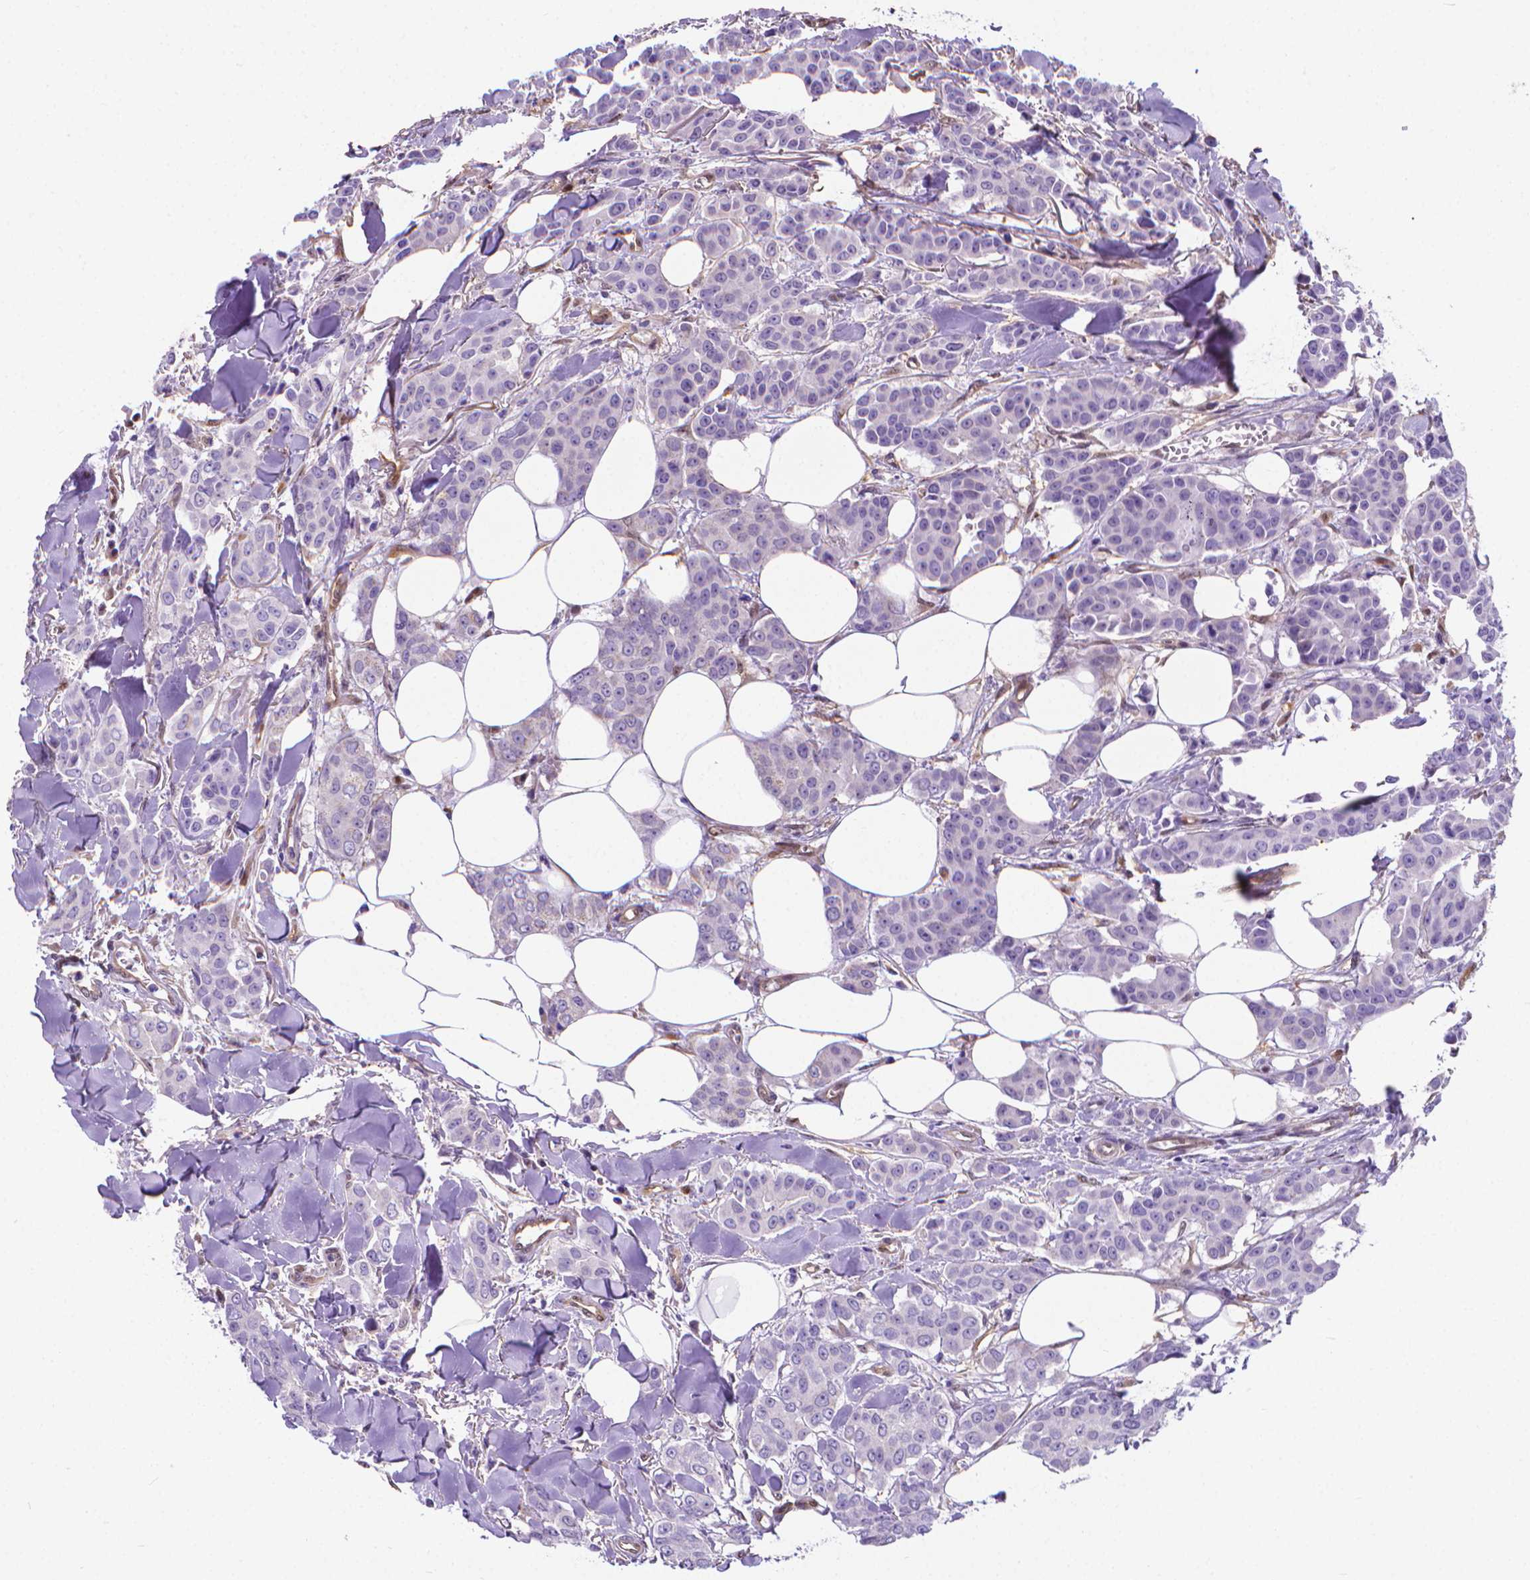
{"staining": {"intensity": "negative", "quantity": "none", "location": "none"}, "tissue": "breast cancer", "cell_type": "Tumor cells", "image_type": "cancer", "snomed": [{"axis": "morphology", "description": "Duct carcinoma"}, {"axis": "topography", "description": "Breast"}], "caption": "Tumor cells show no significant protein positivity in breast cancer.", "gene": "CLIC4", "patient": {"sex": "female", "age": 94}}